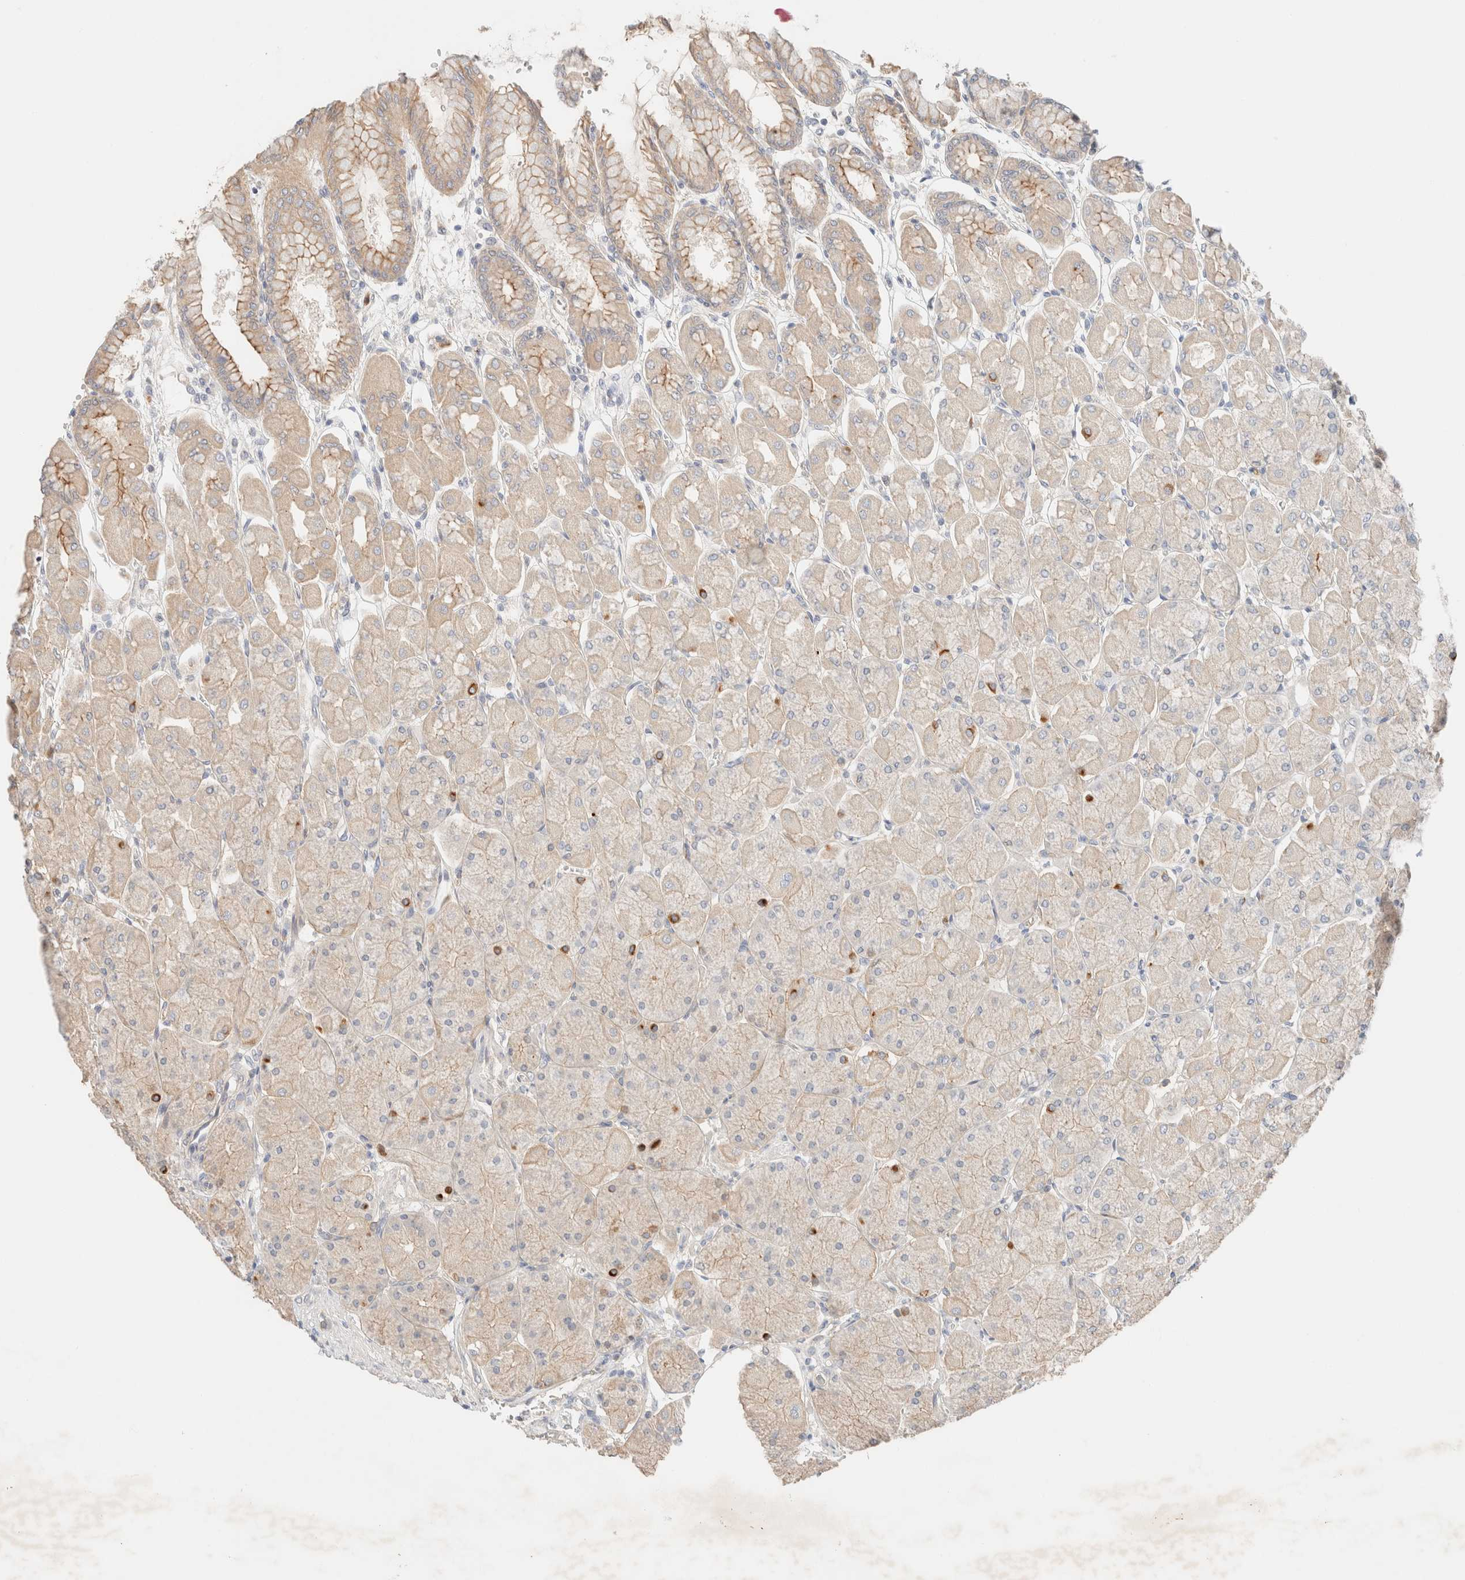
{"staining": {"intensity": "strong", "quantity": "25%-75%", "location": "cytoplasmic/membranous"}, "tissue": "stomach", "cell_type": "Glandular cells", "image_type": "normal", "snomed": [{"axis": "morphology", "description": "Normal tissue, NOS"}, {"axis": "topography", "description": "Stomach, upper"}], "caption": "Benign stomach exhibits strong cytoplasmic/membranous expression in about 25%-75% of glandular cells.", "gene": "SGSM2", "patient": {"sex": "female", "age": 56}}